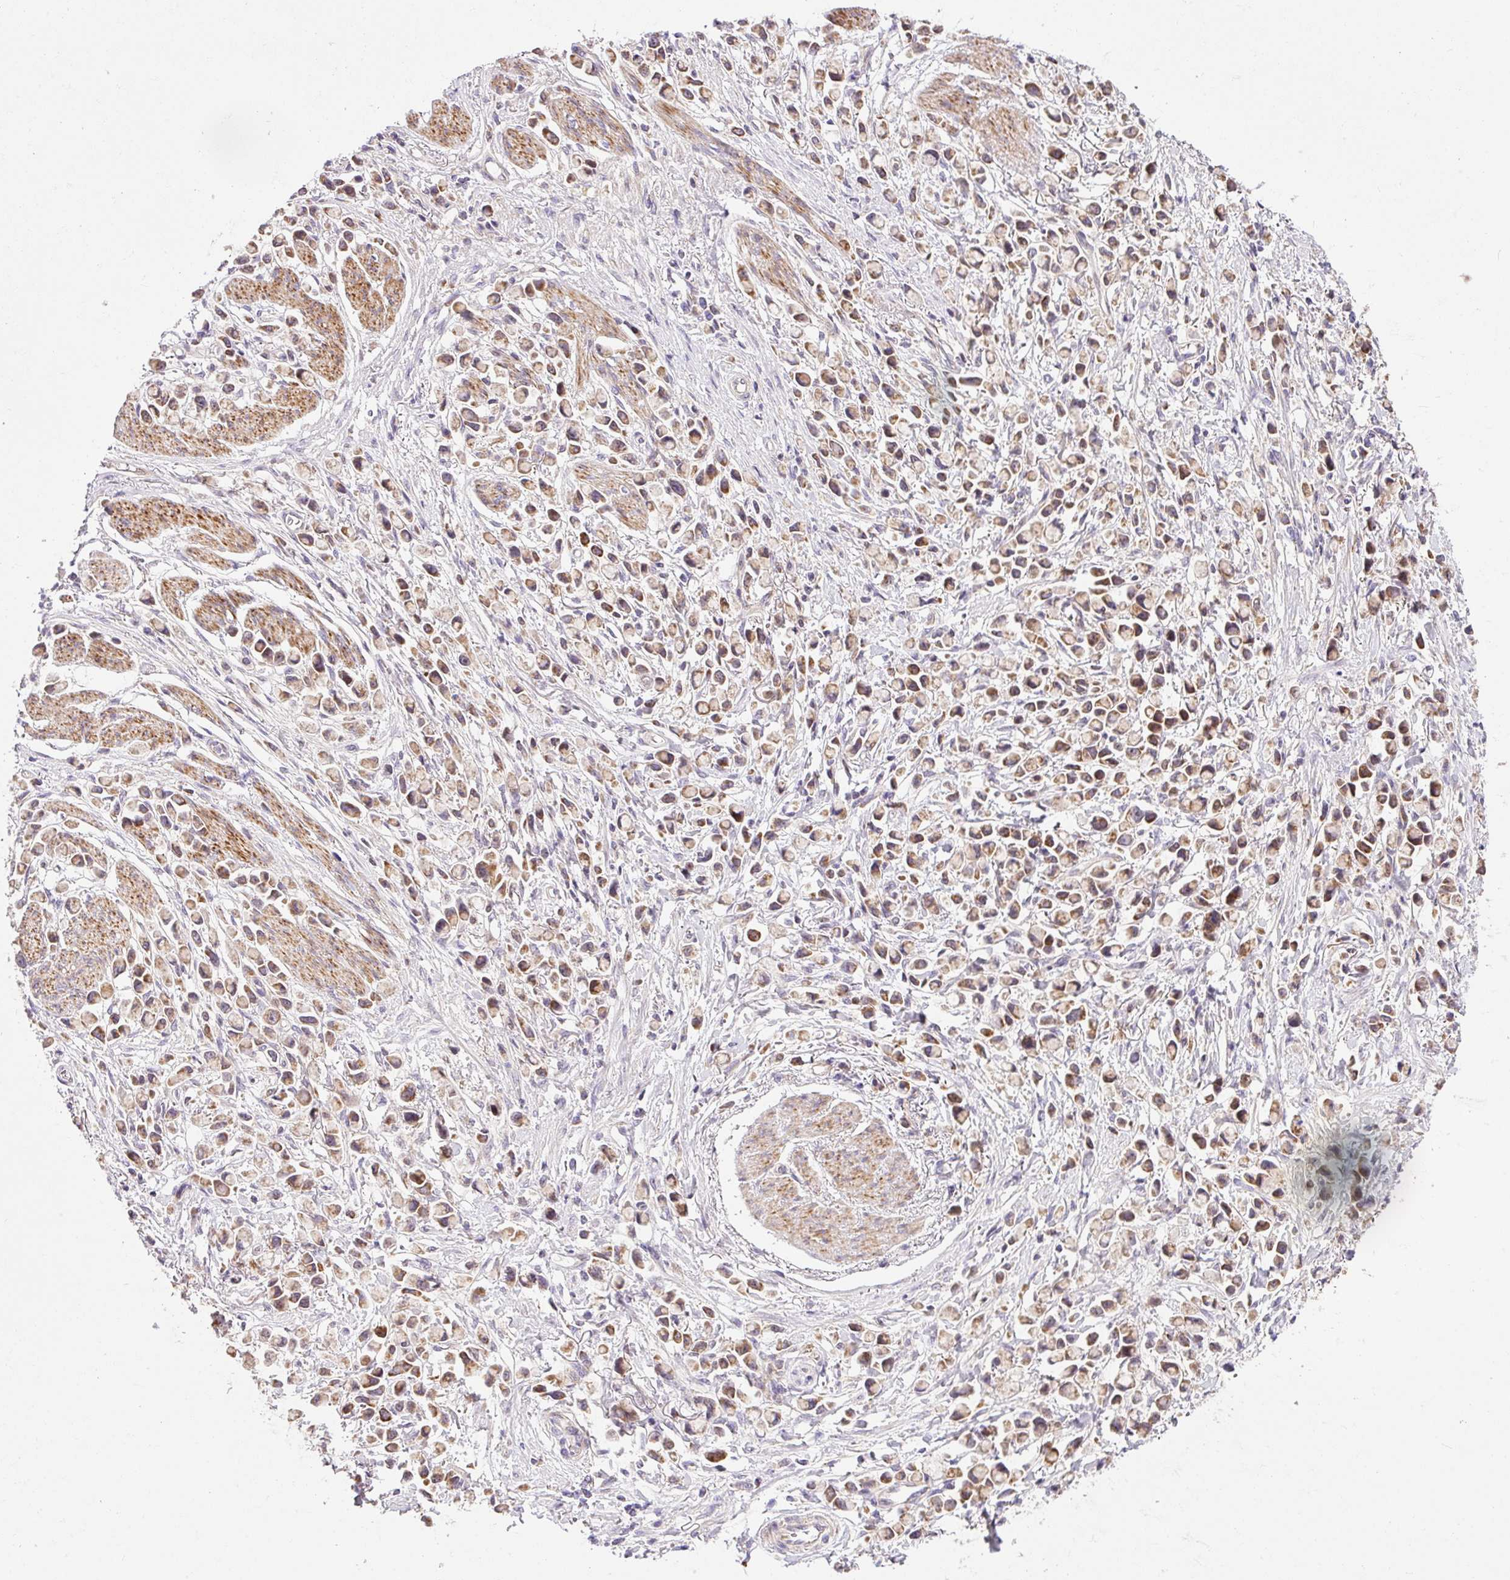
{"staining": {"intensity": "moderate", "quantity": ">75%", "location": "cytoplasmic/membranous"}, "tissue": "stomach cancer", "cell_type": "Tumor cells", "image_type": "cancer", "snomed": [{"axis": "morphology", "description": "Adenocarcinoma, NOS"}, {"axis": "topography", "description": "Stomach"}], "caption": "A high-resolution micrograph shows immunohistochemistry staining of stomach cancer, which exhibits moderate cytoplasmic/membranous expression in approximately >75% of tumor cells. (DAB = brown stain, brightfield microscopy at high magnification).", "gene": "SARS2", "patient": {"sex": "female", "age": 81}}